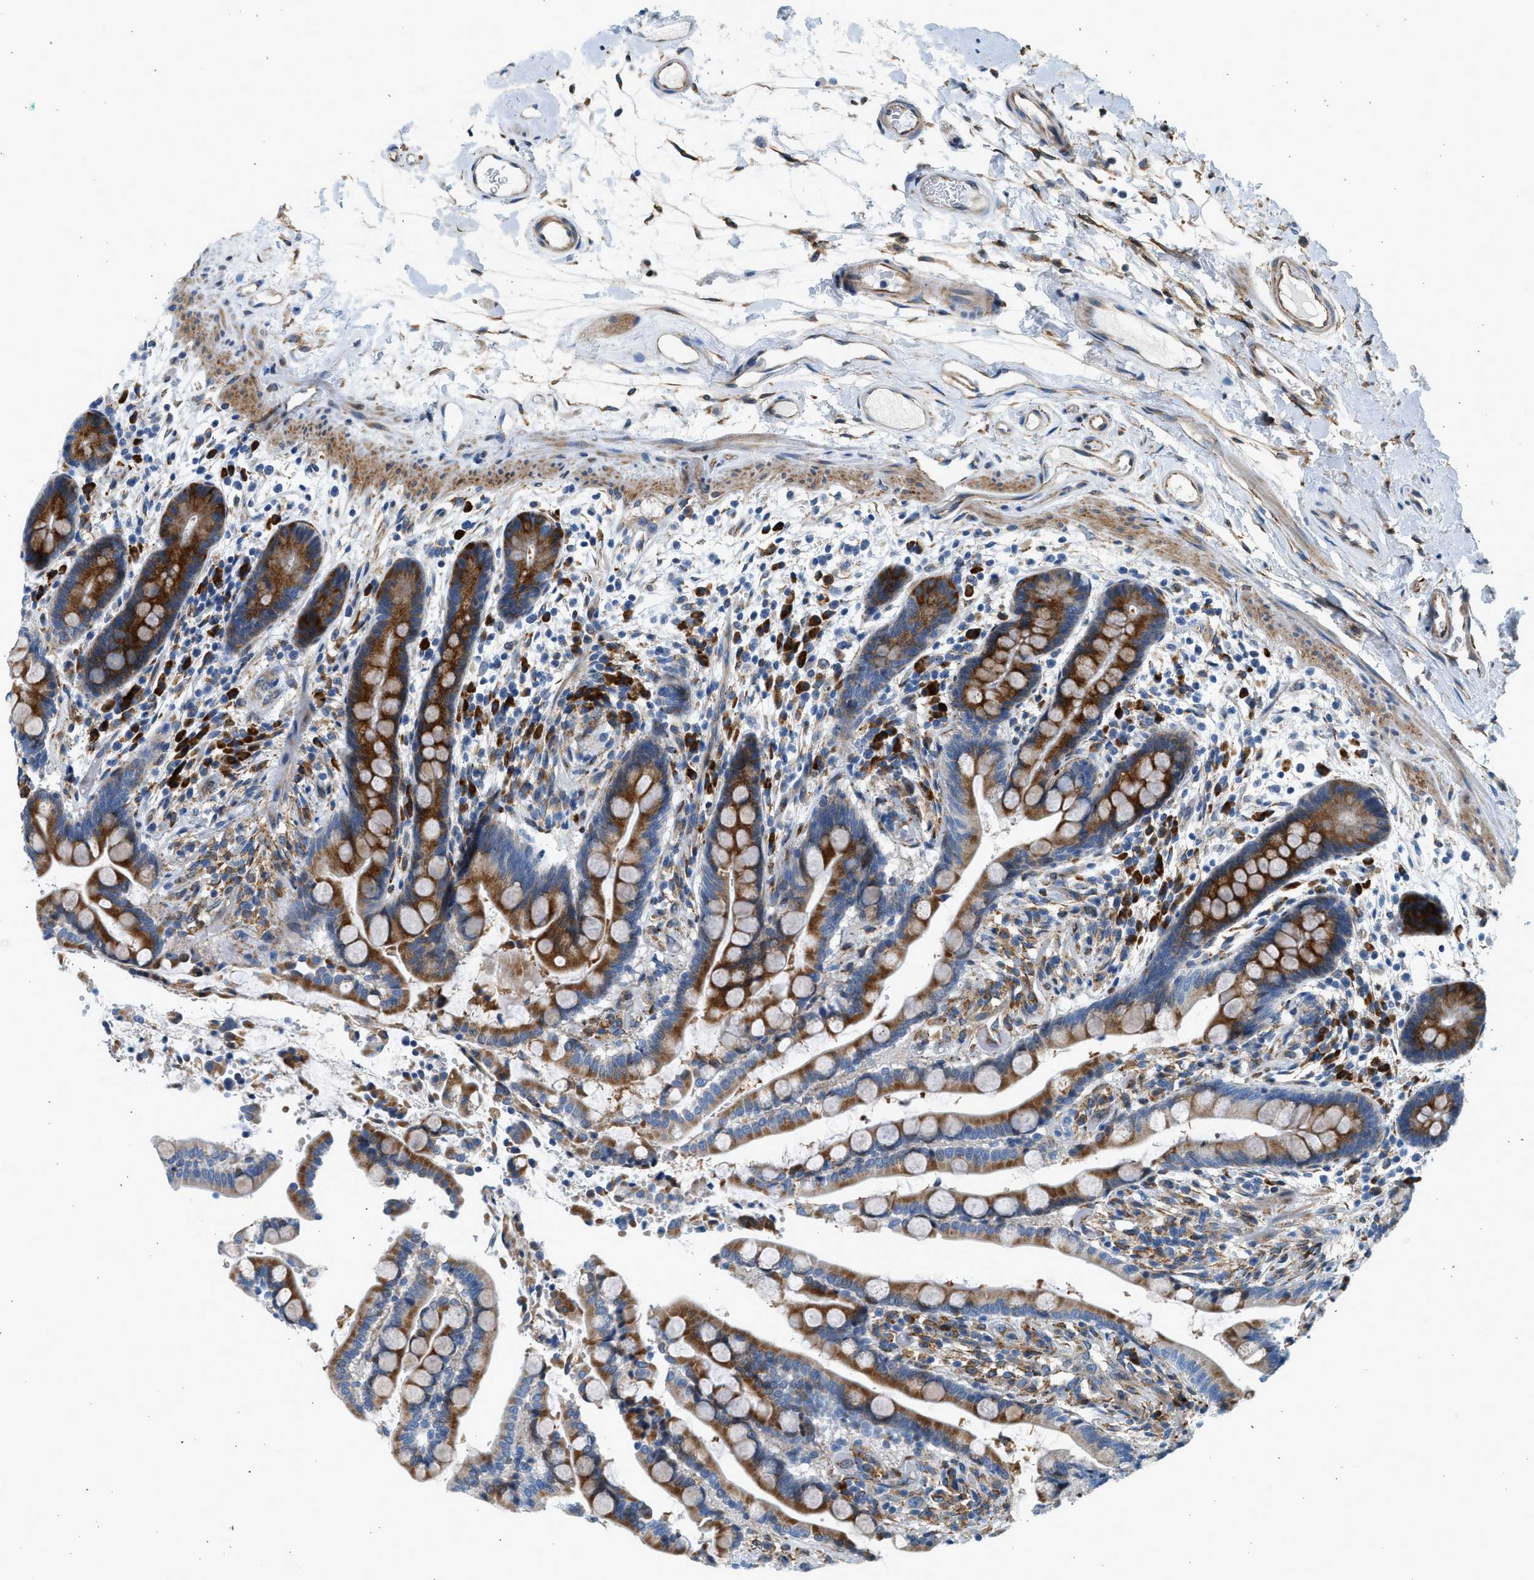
{"staining": {"intensity": "moderate", "quantity": ">75%", "location": "cytoplasmic/membranous"}, "tissue": "colon", "cell_type": "Endothelial cells", "image_type": "normal", "snomed": [{"axis": "morphology", "description": "Normal tissue, NOS"}, {"axis": "topography", "description": "Colon"}], "caption": "Endothelial cells show medium levels of moderate cytoplasmic/membranous expression in about >75% of cells in unremarkable human colon. Using DAB (3,3'-diaminobenzidine) (brown) and hematoxylin (blue) stains, captured at high magnification using brightfield microscopy.", "gene": "CNTN6", "patient": {"sex": "male", "age": 73}}